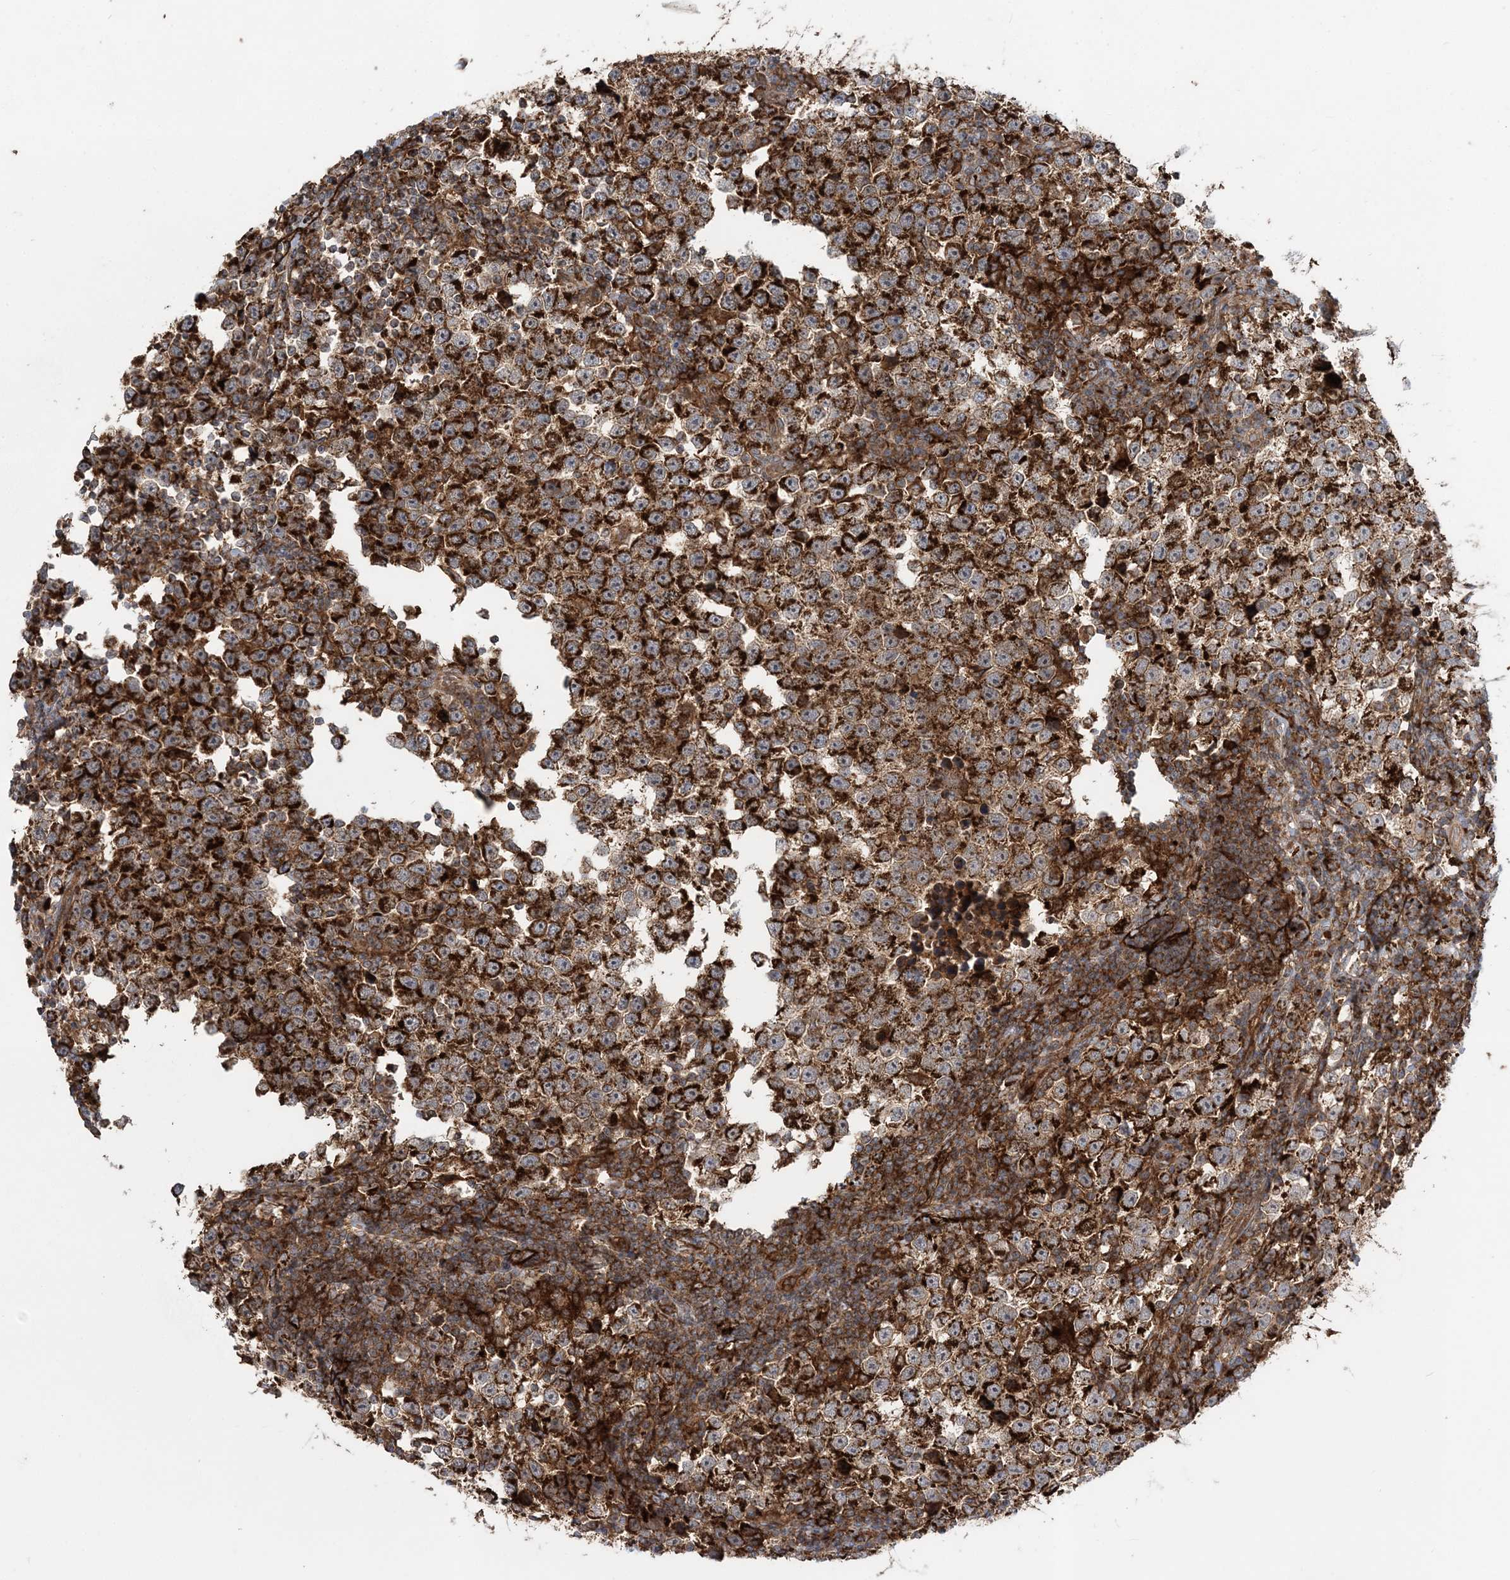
{"staining": {"intensity": "strong", "quantity": ">75%", "location": "cytoplasmic/membranous"}, "tissue": "testis cancer", "cell_type": "Tumor cells", "image_type": "cancer", "snomed": [{"axis": "morphology", "description": "Normal tissue, NOS"}, {"axis": "morphology", "description": "Seminoma, NOS"}, {"axis": "topography", "description": "Testis"}], "caption": "Immunohistochemistry histopathology image of neoplastic tissue: human testis seminoma stained using immunohistochemistry reveals high levels of strong protein expression localized specifically in the cytoplasmic/membranous of tumor cells, appearing as a cytoplasmic/membranous brown color.", "gene": "LRPPRC", "patient": {"sex": "male", "age": 43}}